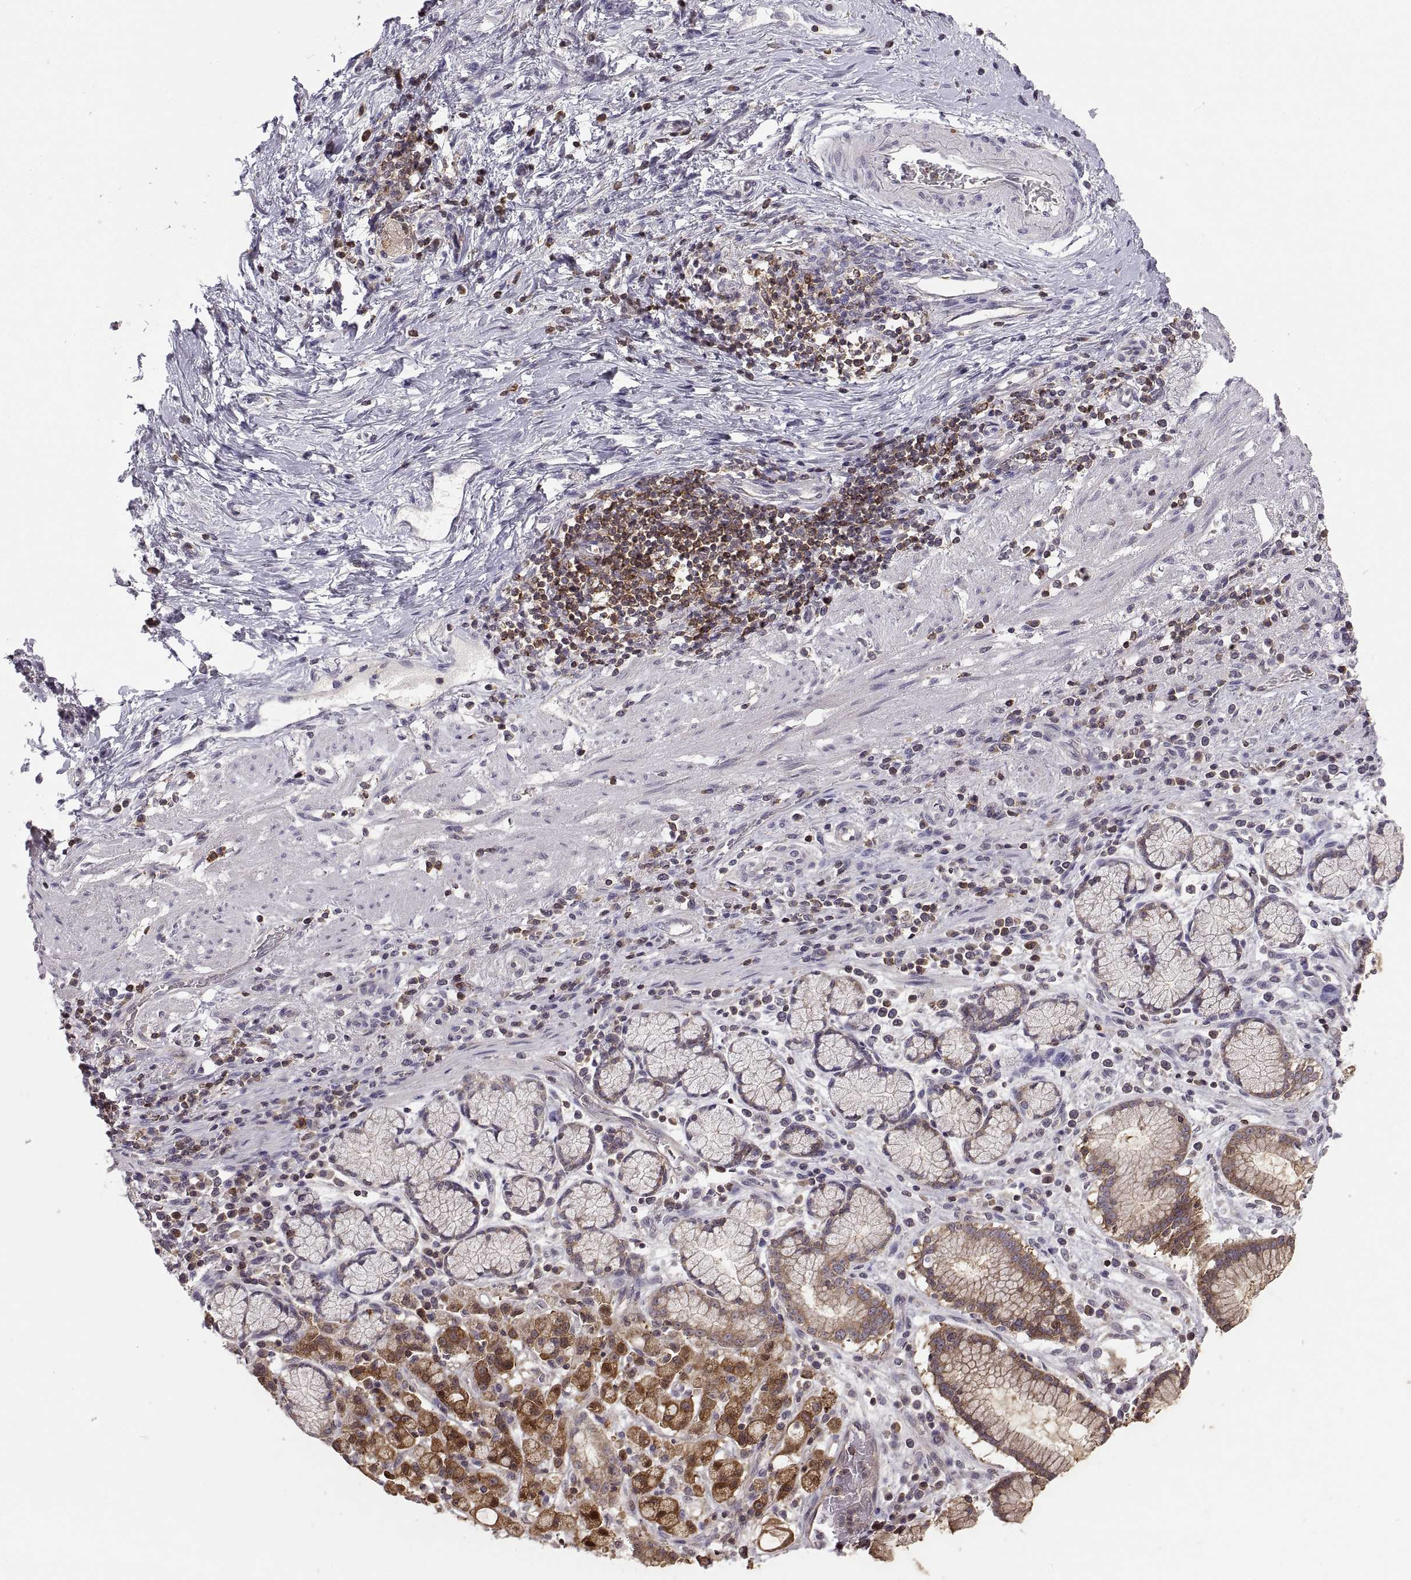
{"staining": {"intensity": "moderate", "quantity": ">75%", "location": "cytoplasmic/membranous"}, "tissue": "stomach cancer", "cell_type": "Tumor cells", "image_type": "cancer", "snomed": [{"axis": "morphology", "description": "Adenocarcinoma, NOS"}, {"axis": "topography", "description": "Stomach"}], "caption": "Immunohistochemical staining of stomach cancer (adenocarcinoma) shows moderate cytoplasmic/membranous protein positivity in about >75% of tumor cells. (Stains: DAB in brown, nuclei in blue, Microscopy: brightfield microscopy at high magnification).", "gene": "EZR", "patient": {"sex": "male", "age": 58}}